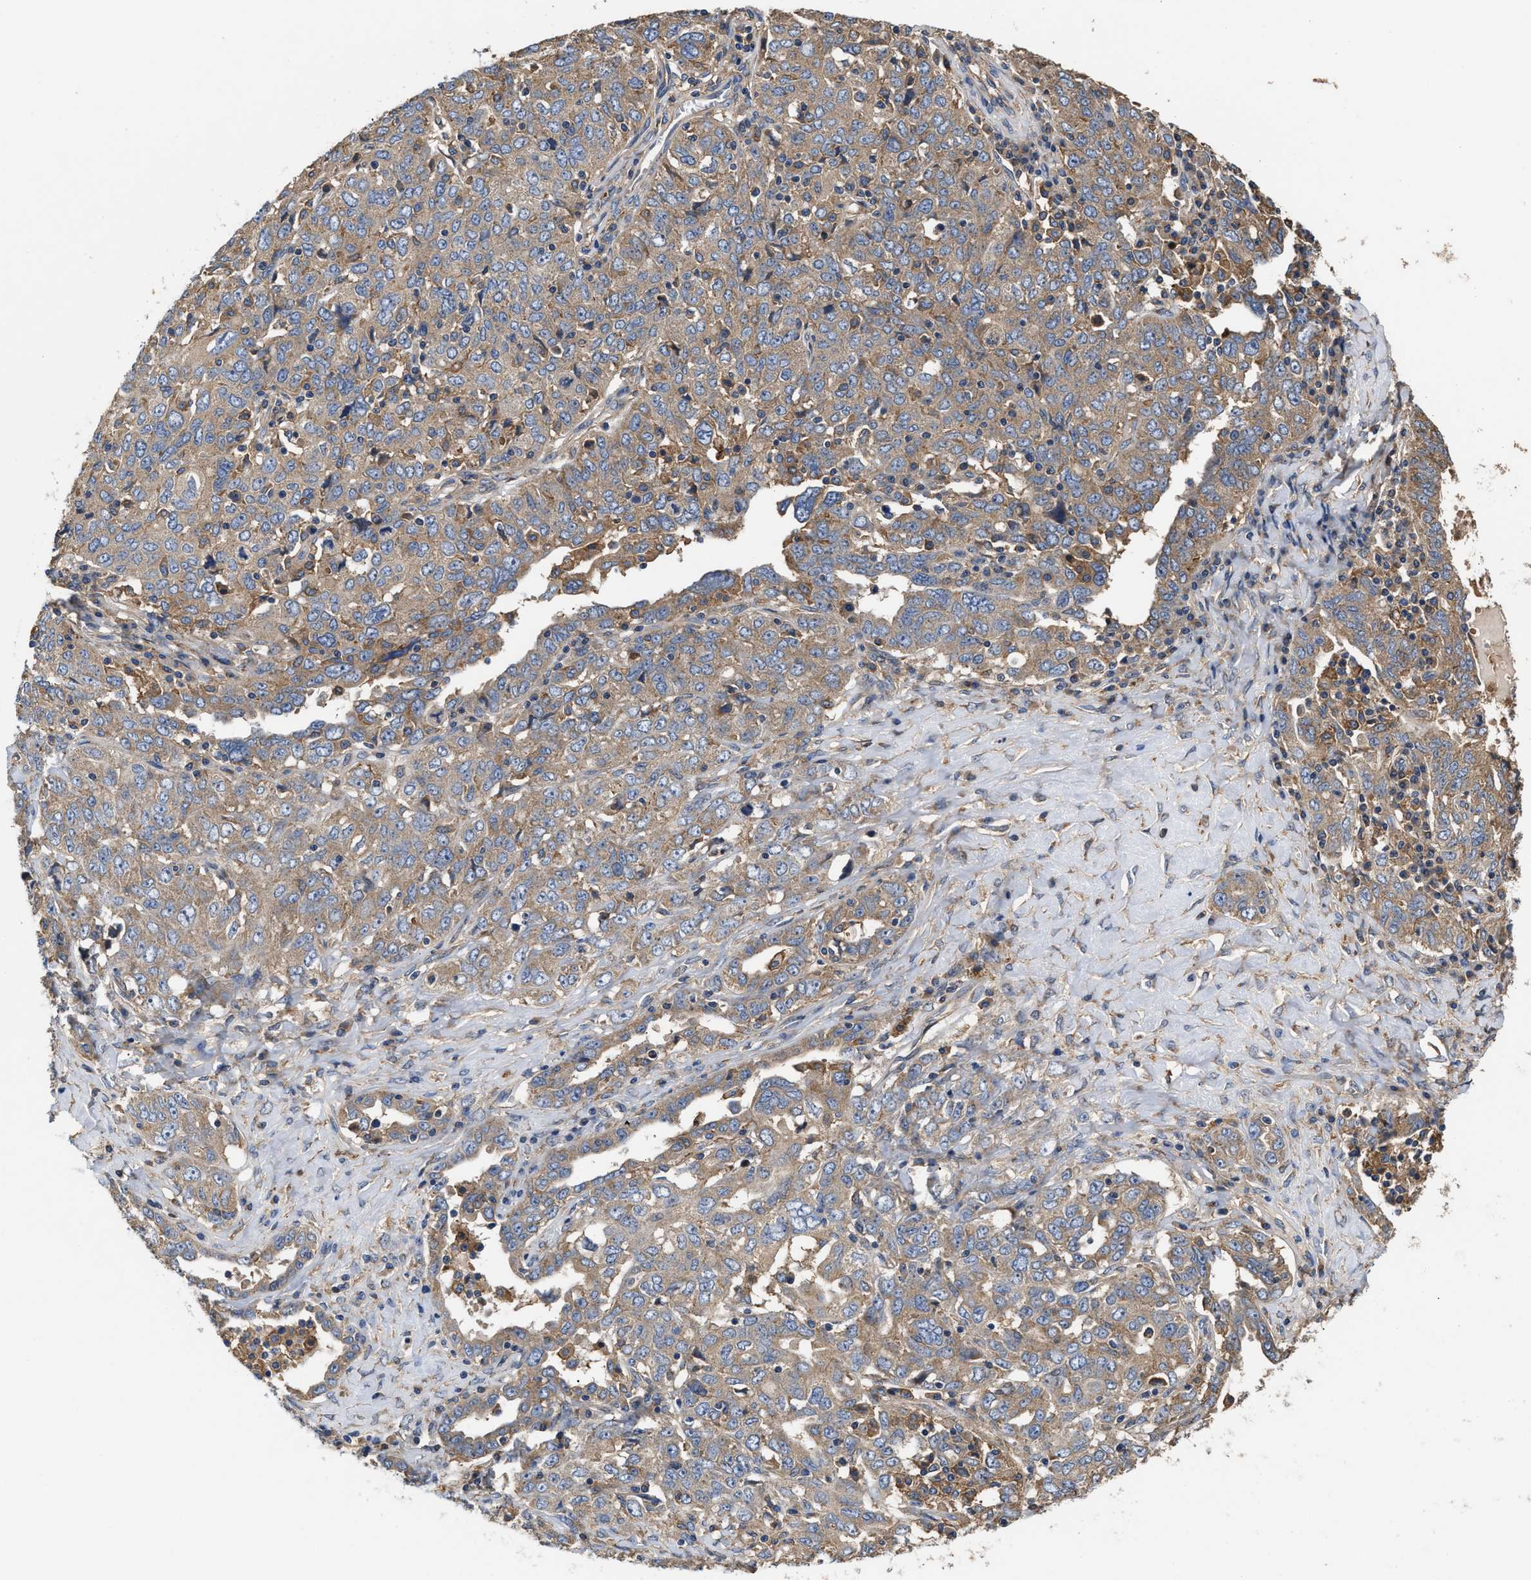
{"staining": {"intensity": "moderate", "quantity": ">75%", "location": "cytoplasmic/membranous"}, "tissue": "ovarian cancer", "cell_type": "Tumor cells", "image_type": "cancer", "snomed": [{"axis": "morphology", "description": "Carcinoma, endometroid"}, {"axis": "topography", "description": "Ovary"}], "caption": "Protein expression analysis of human ovarian cancer reveals moderate cytoplasmic/membranous staining in approximately >75% of tumor cells.", "gene": "KLB", "patient": {"sex": "female", "age": 62}}